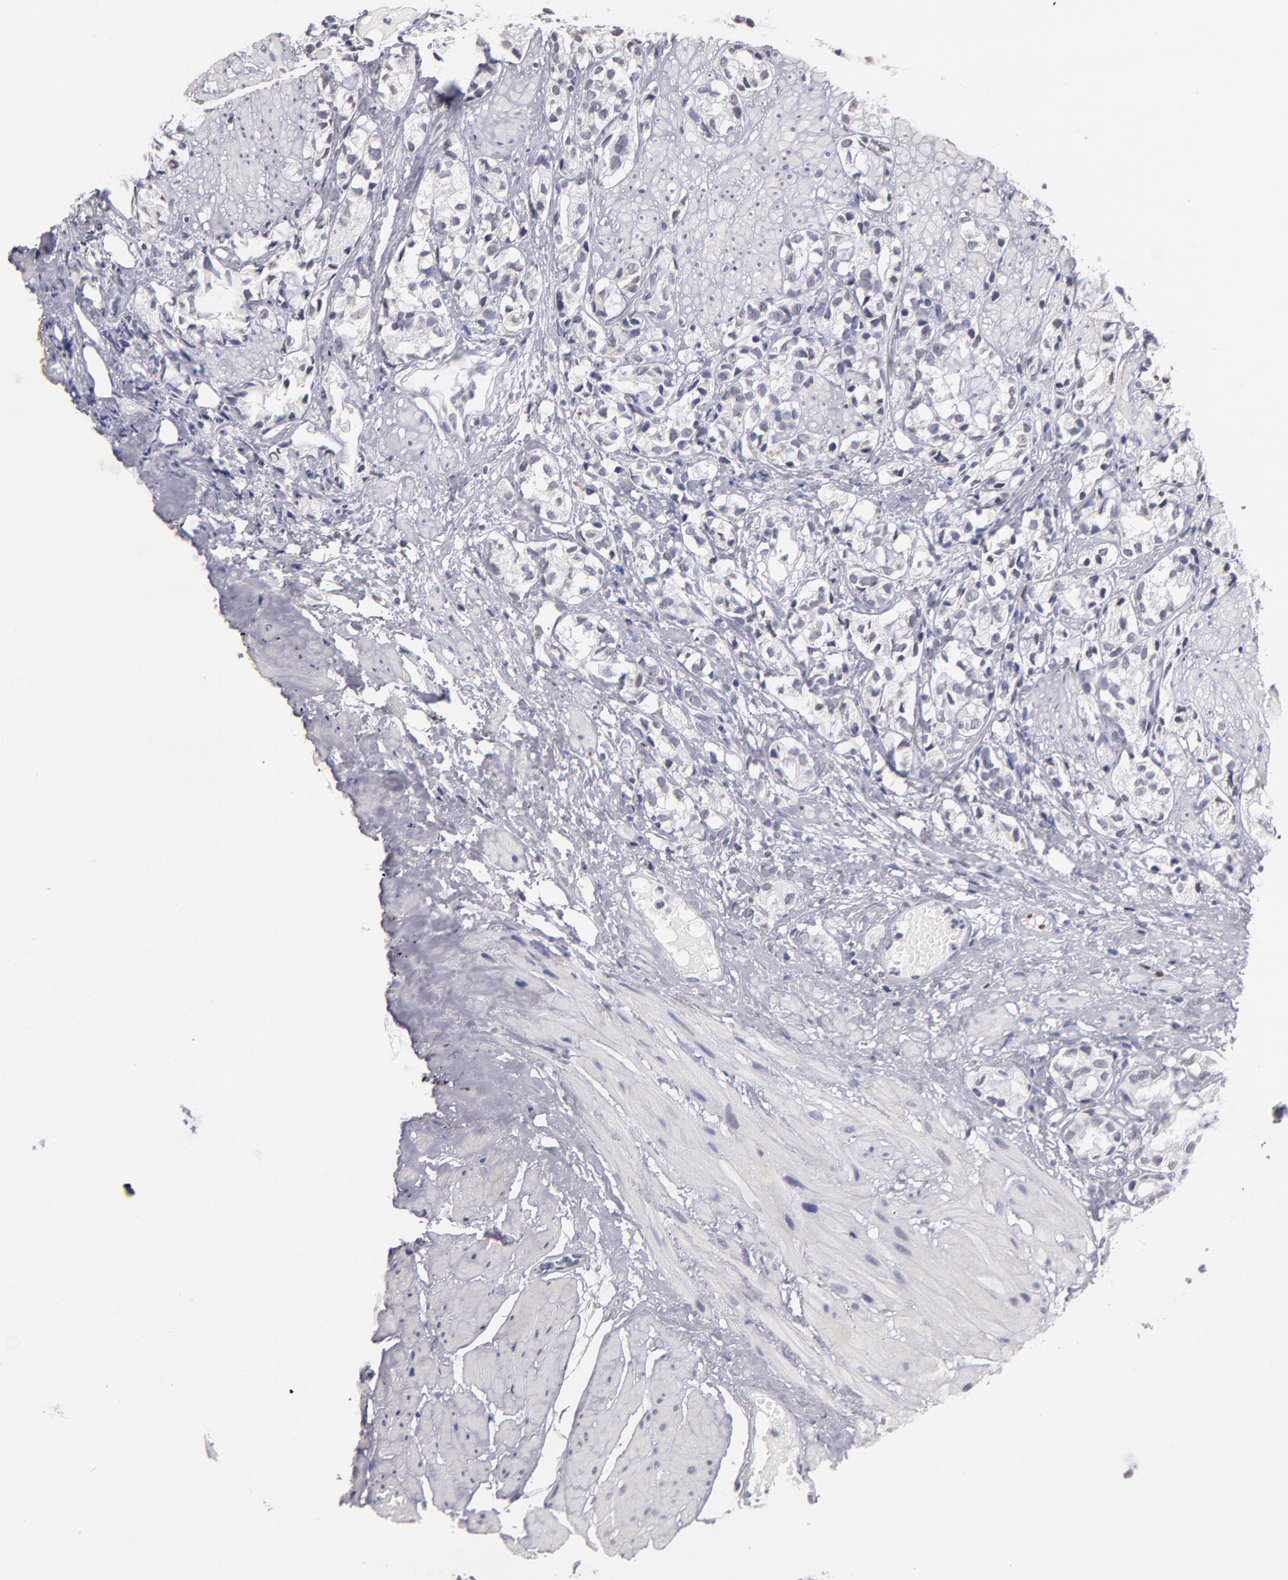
{"staining": {"intensity": "negative", "quantity": "none", "location": "none"}, "tissue": "prostate cancer", "cell_type": "Tumor cells", "image_type": "cancer", "snomed": [{"axis": "morphology", "description": "Adenocarcinoma, High grade"}, {"axis": "topography", "description": "Prostate"}], "caption": "Immunohistochemistry (IHC) of human prostate adenocarcinoma (high-grade) reveals no positivity in tumor cells.", "gene": "SOX10", "patient": {"sex": "male", "age": 85}}